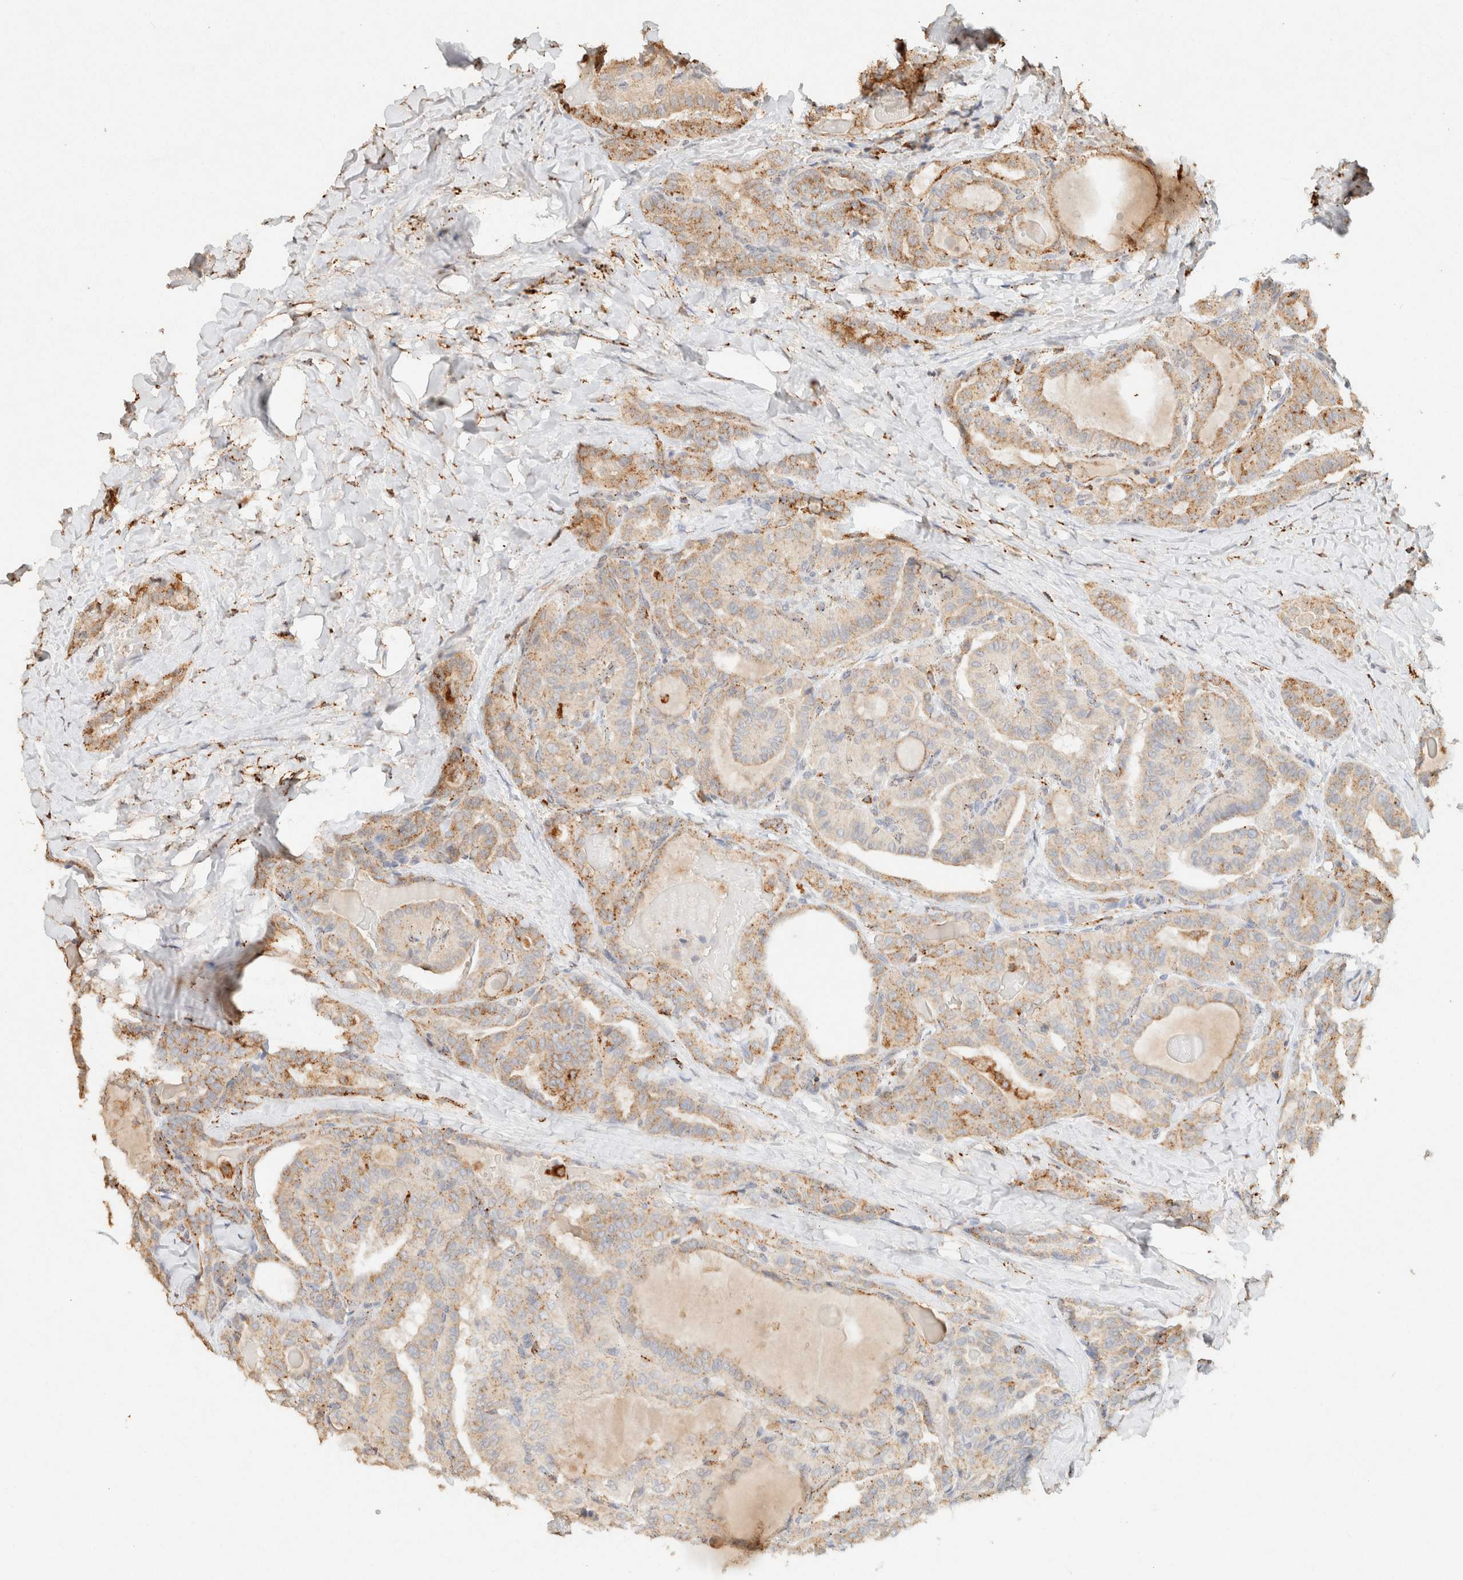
{"staining": {"intensity": "moderate", "quantity": "25%-75%", "location": "cytoplasmic/membranous"}, "tissue": "thyroid cancer", "cell_type": "Tumor cells", "image_type": "cancer", "snomed": [{"axis": "morphology", "description": "Papillary adenocarcinoma, NOS"}, {"axis": "topography", "description": "Thyroid gland"}], "caption": "Moderate cytoplasmic/membranous staining for a protein is appreciated in approximately 25%-75% of tumor cells of thyroid papillary adenocarcinoma using immunohistochemistry.", "gene": "CTSC", "patient": {"sex": "male", "age": 77}}